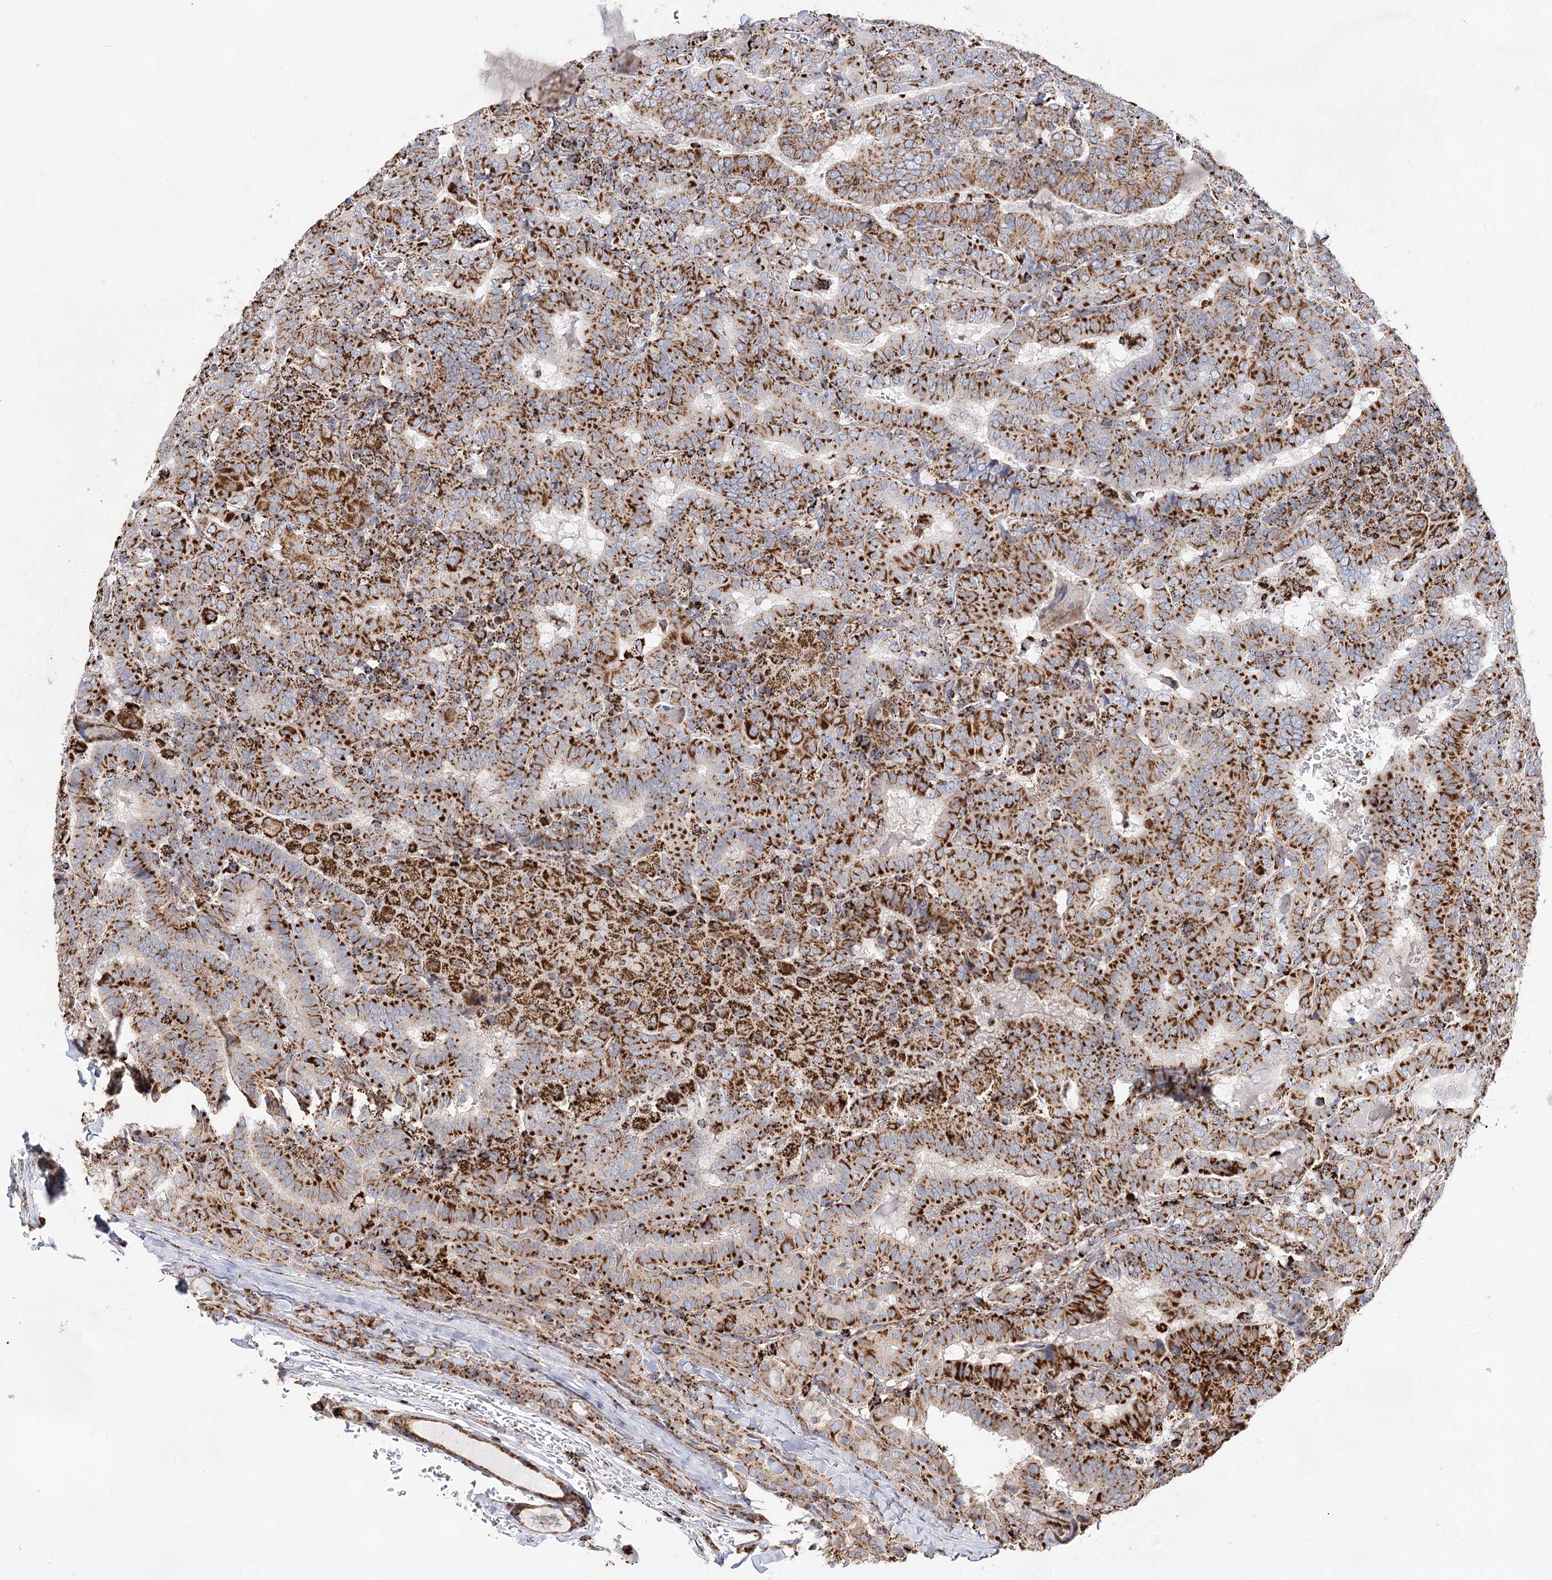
{"staining": {"intensity": "strong", "quantity": ">75%", "location": "cytoplasmic/membranous"}, "tissue": "thyroid cancer", "cell_type": "Tumor cells", "image_type": "cancer", "snomed": [{"axis": "morphology", "description": "Papillary adenocarcinoma, NOS"}, {"axis": "topography", "description": "Thyroid gland"}], "caption": "A brown stain highlights strong cytoplasmic/membranous positivity of a protein in papillary adenocarcinoma (thyroid) tumor cells.", "gene": "NADK2", "patient": {"sex": "female", "age": 72}}